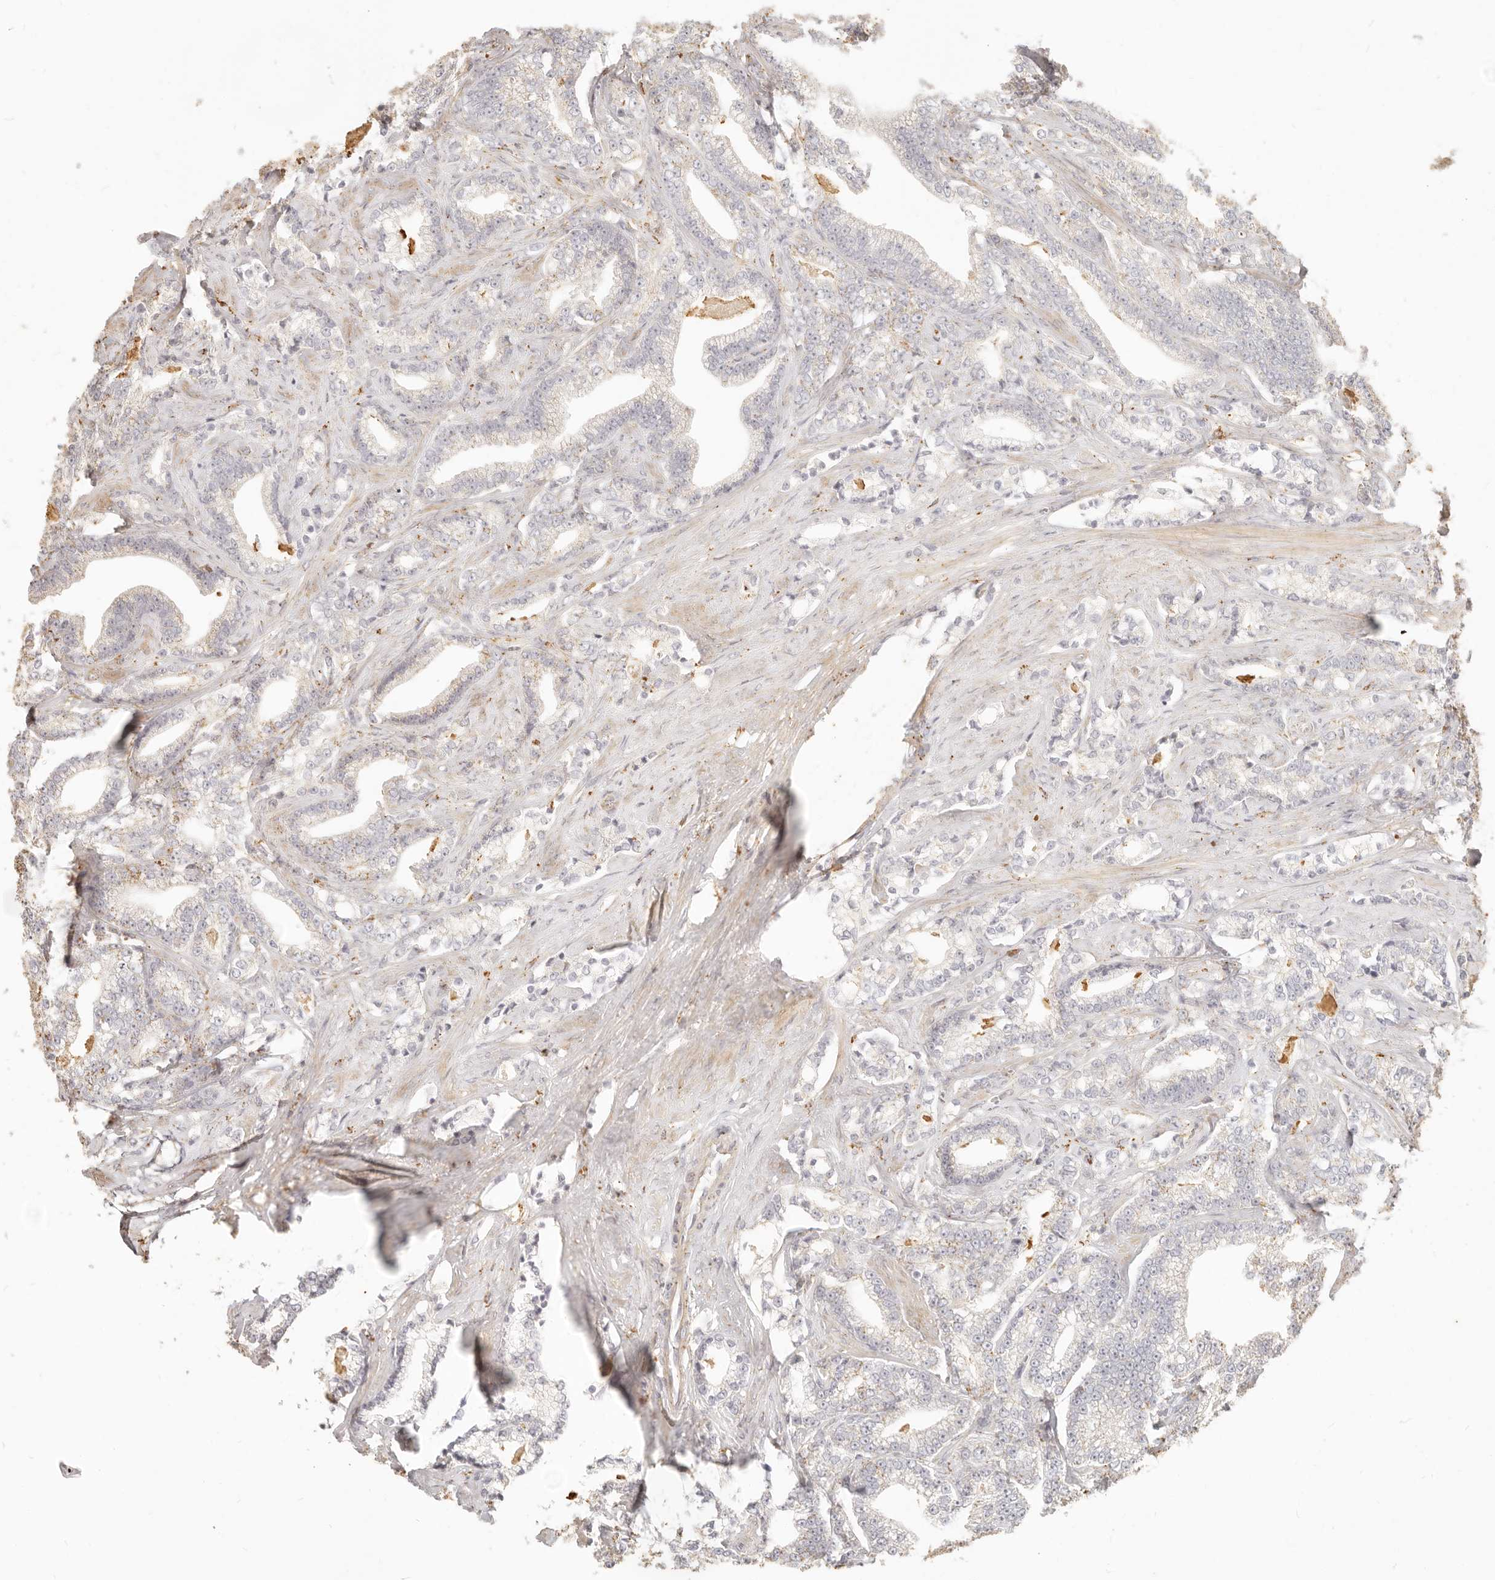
{"staining": {"intensity": "weak", "quantity": "<25%", "location": "cytoplasmic/membranous"}, "tissue": "prostate cancer", "cell_type": "Tumor cells", "image_type": "cancer", "snomed": [{"axis": "morphology", "description": "Adenocarcinoma, High grade"}, {"axis": "topography", "description": "Prostate and seminal vesicle, NOS"}], "caption": "Tumor cells are negative for protein expression in human prostate cancer.", "gene": "CNMD", "patient": {"sex": "male", "age": 67}}